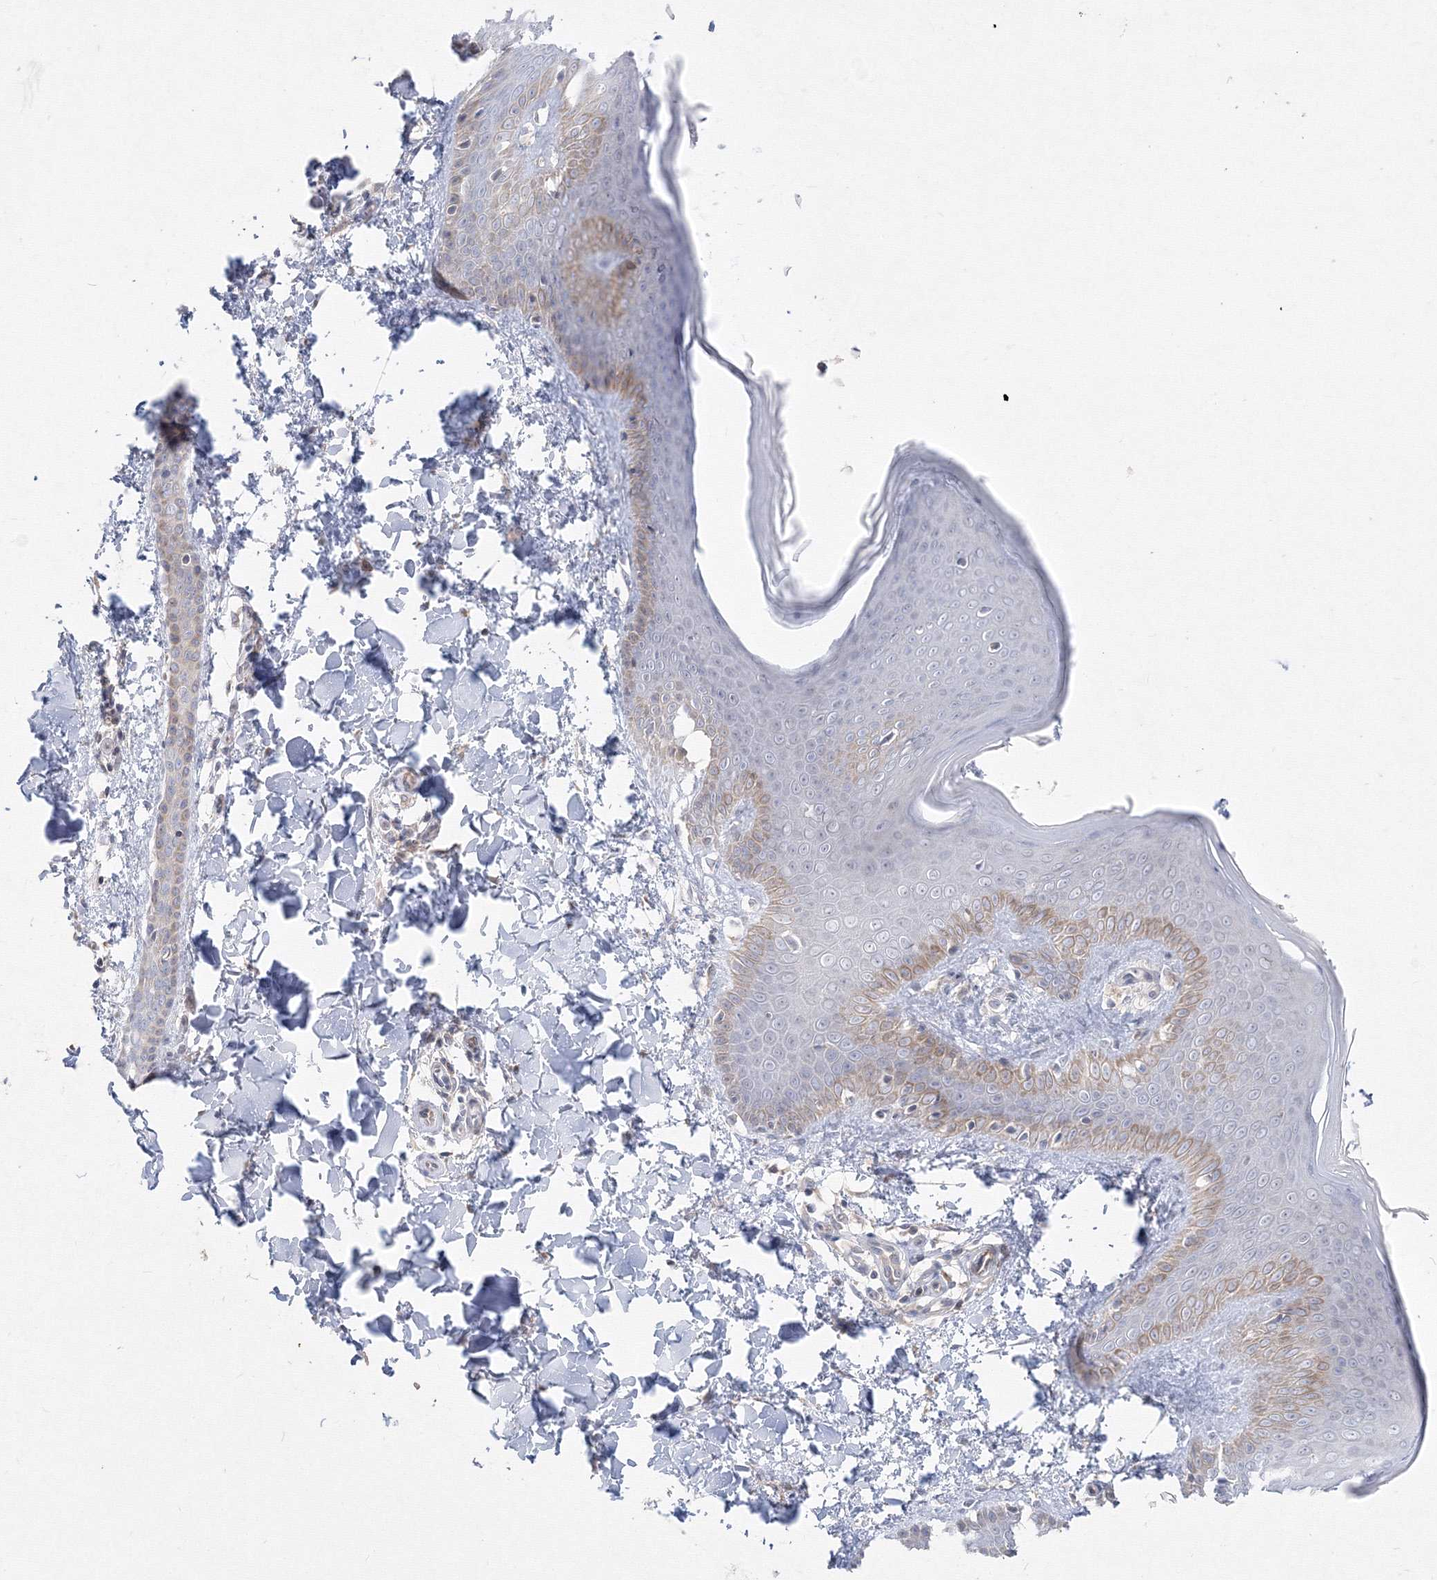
{"staining": {"intensity": "negative", "quantity": "none", "location": "none"}, "tissue": "skin", "cell_type": "Fibroblasts", "image_type": "normal", "snomed": [{"axis": "morphology", "description": "Normal tissue, NOS"}, {"axis": "topography", "description": "Skin"}], "caption": "IHC histopathology image of normal skin: human skin stained with DAB demonstrates no significant protein staining in fibroblasts.", "gene": "FBXL8", "patient": {"sex": "male", "age": 36}}